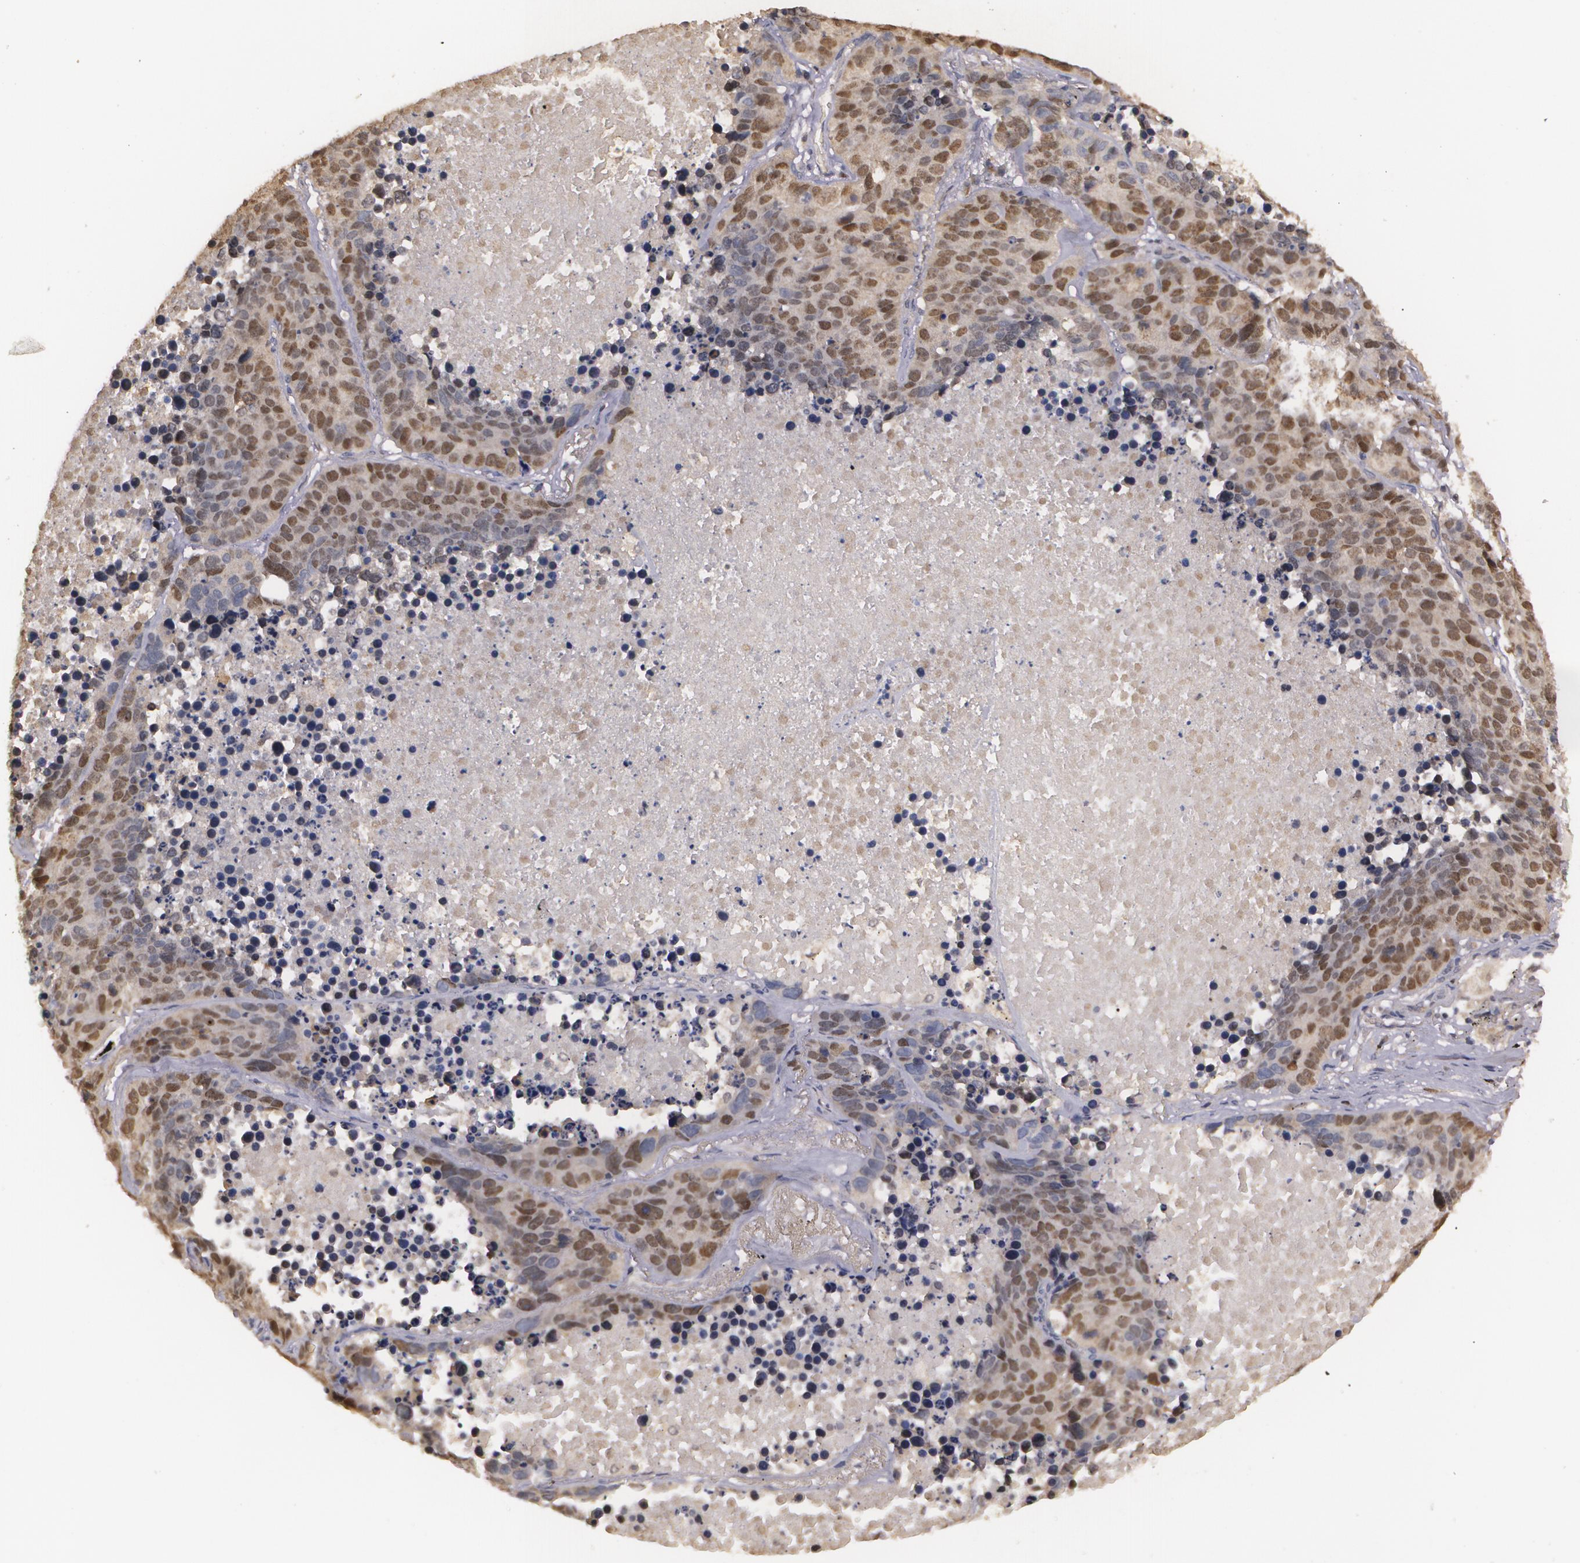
{"staining": {"intensity": "moderate", "quantity": ">75%", "location": "cytoplasmic/membranous,nuclear"}, "tissue": "lung cancer", "cell_type": "Tumor cells", "image_type": "cancer", "snomed": [{"axis": "morphology", "description": "Carcinoid, malignant, NOS"}, {"axis": "topography", "description": "Lung"}], "caption": "This histopathology image displays immunohistochemistry staining of lung cancer, with medium moderate cytoplasmic/membranous and nuclear staining in approximately >75% of tumor cells.", "gene": "BRCA1", "patient": {"sex": "male", "age": 60}}